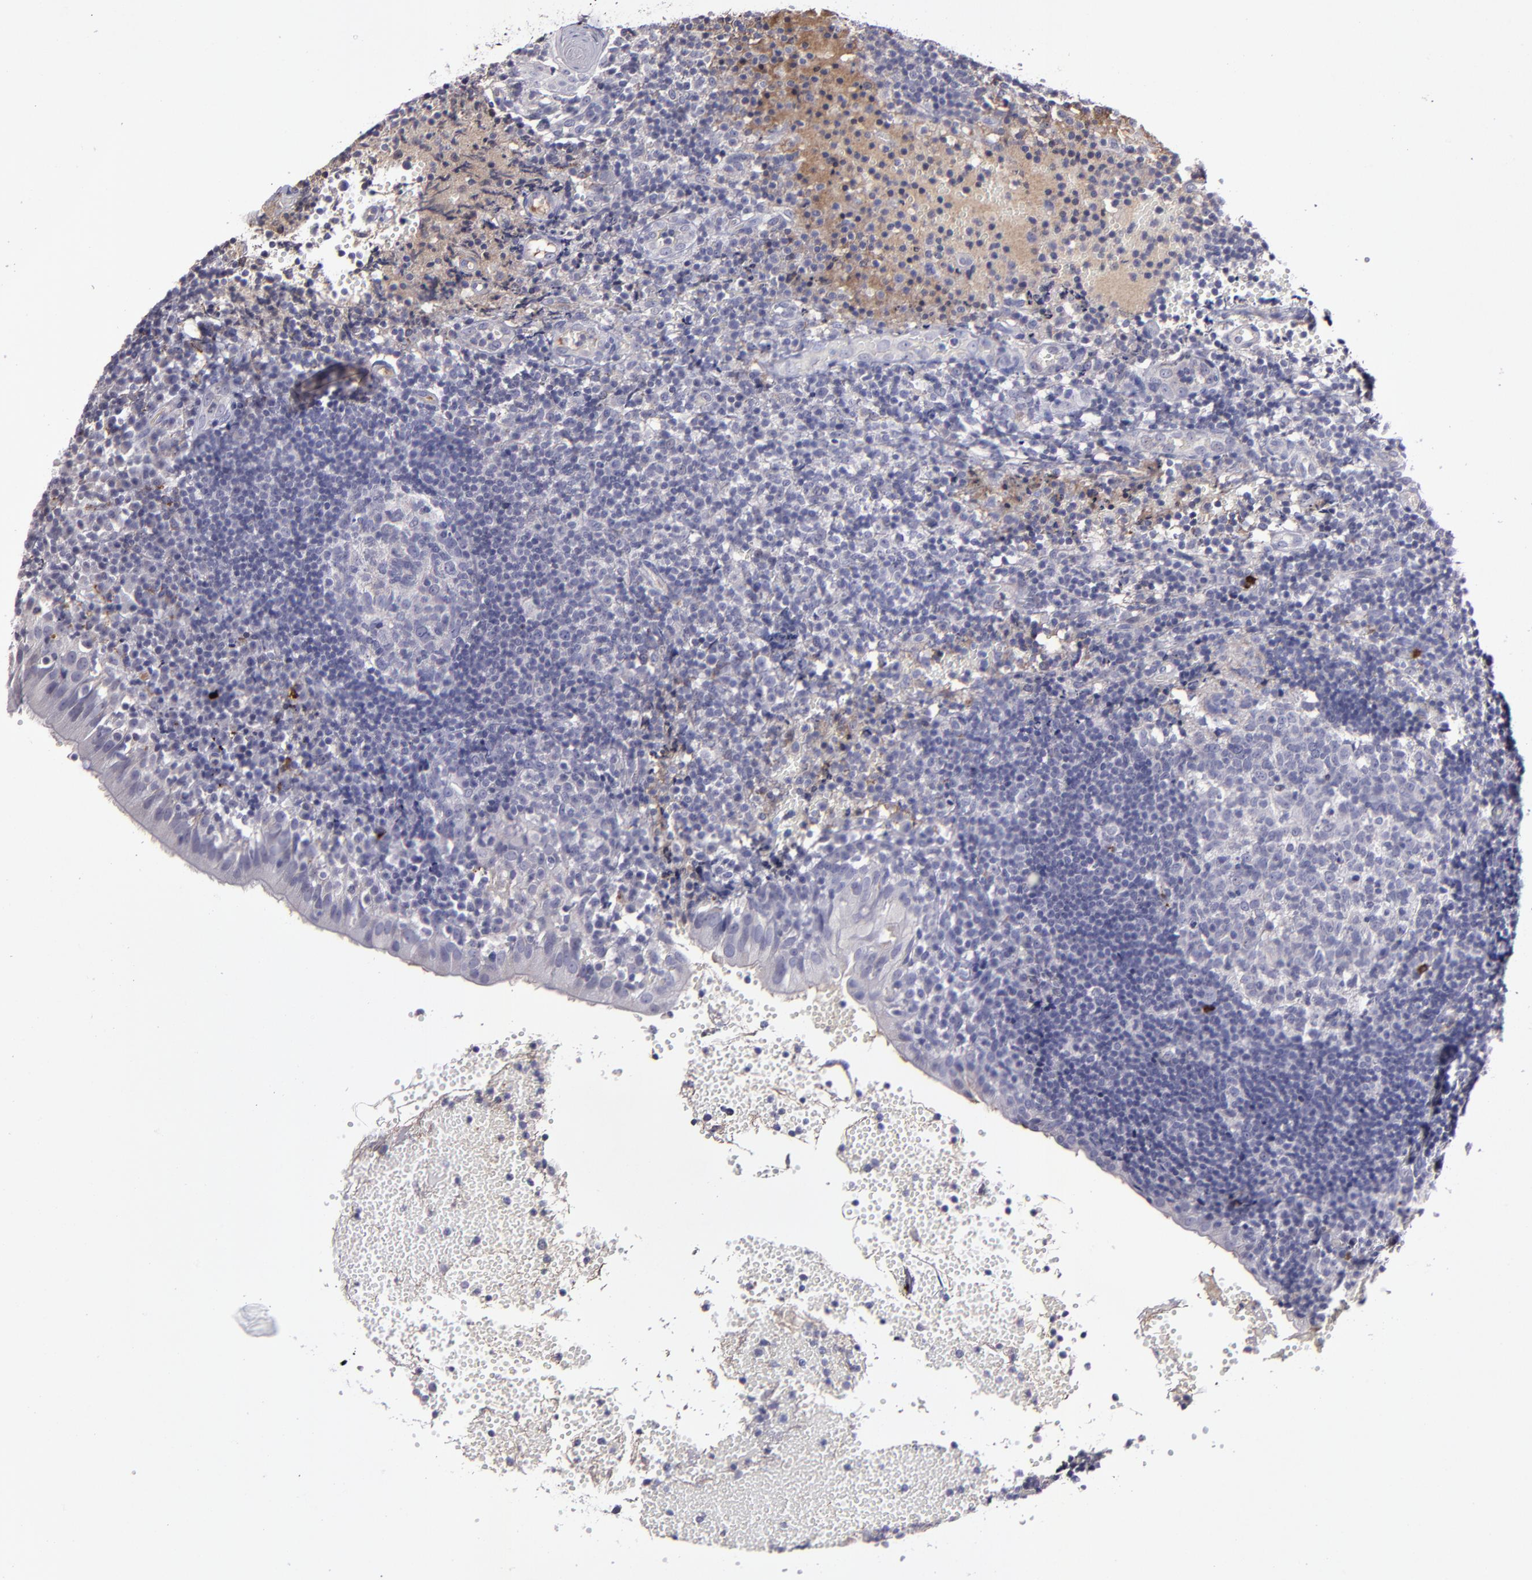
{"staining": {"intensity": "negative", "quantity": "none", "location": "none"}, "tissue": "tonsil", "cell_type": "Germinal center cells", "image_type": "normal", "snomed": [{"axis": "morphology", "description": "Normal tissue, NOS"}, {"axis": "topography", "description": "Tonsil"}], "caption": "This is an immunohistochemistry (IHC) micrograph of benign tonsil. There is no expression in germinal center cells.", "gene": "MASP1", "patient": {"sex": "female", "age": 40}}